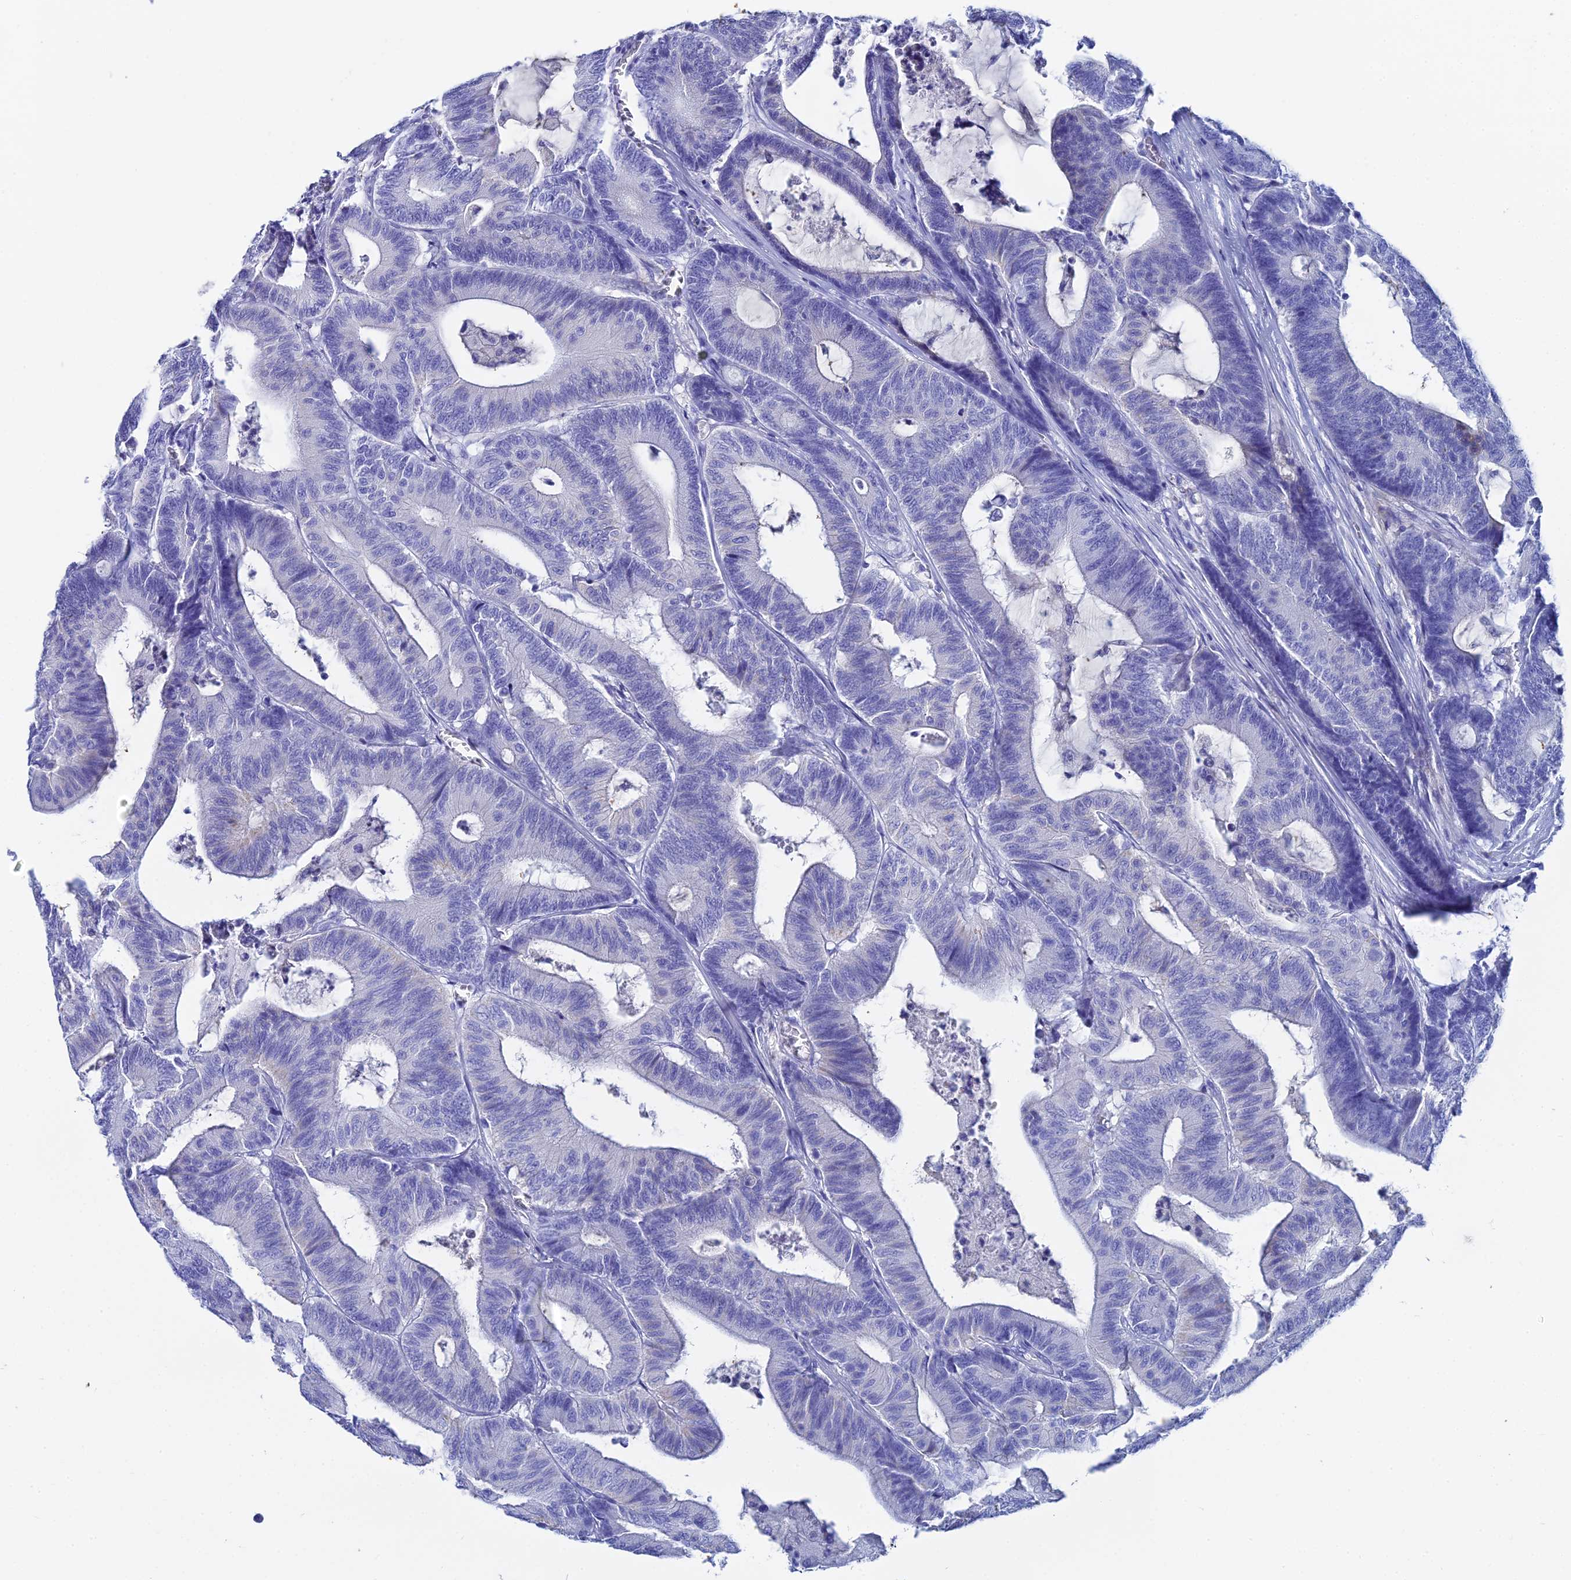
{"staining": {"intensity": "negative", "quantity": "none", "location": "none"}, "tissue": "colorectal cancer", "cell_type": "Tumor cells", "image_type": "cancer", "snomed": [{"axis": "morphology", "description": "Adenocarcinoma, NOS"}, {"axis": "topography", "description": "Colon"}], "caption": "An IHC micrograph of colorectal cancer is shown. There is no staining in tumor cells of colorectal cancer.", "gene": "CELA3A", "patient": {"sex": "female", "age": 84}}